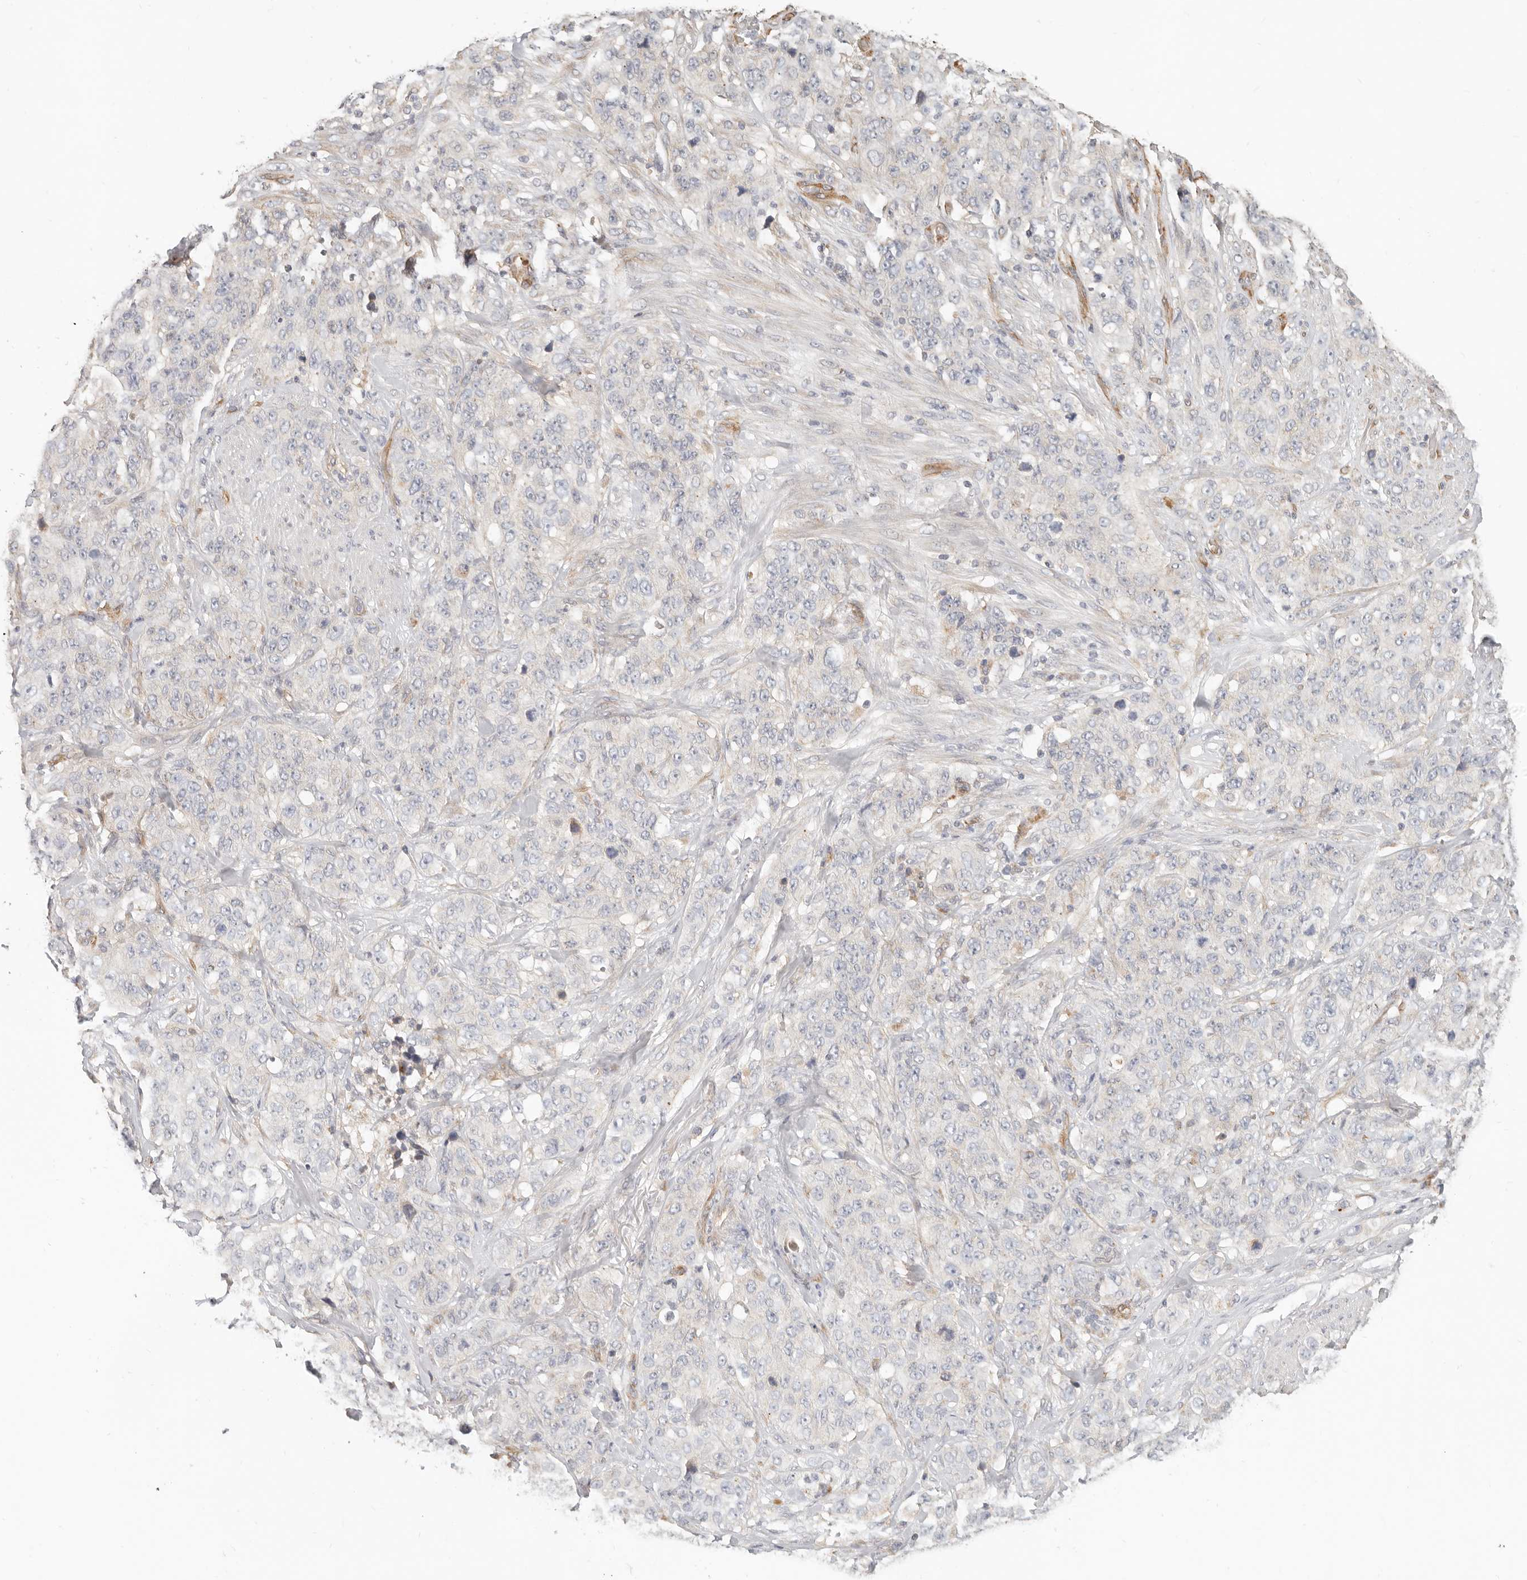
{"staining": {"intensity": "negative", "quantity": "none", "location": "none"}, "tissue": "stomach cancer", "cell_type": "Tumor cells", "image_type": "cancer", "snomed": [{"axis": "morphology", "description": "Adenocarcinoma, NOS"}, {"axis": "topography", "description": "Stomach"}], "caption": "A photomicrograph of human stomach cancer is negative for staining in tumor cells.", "gene": "SPRING1", "patient": {"sex": "male", "age": 48}}